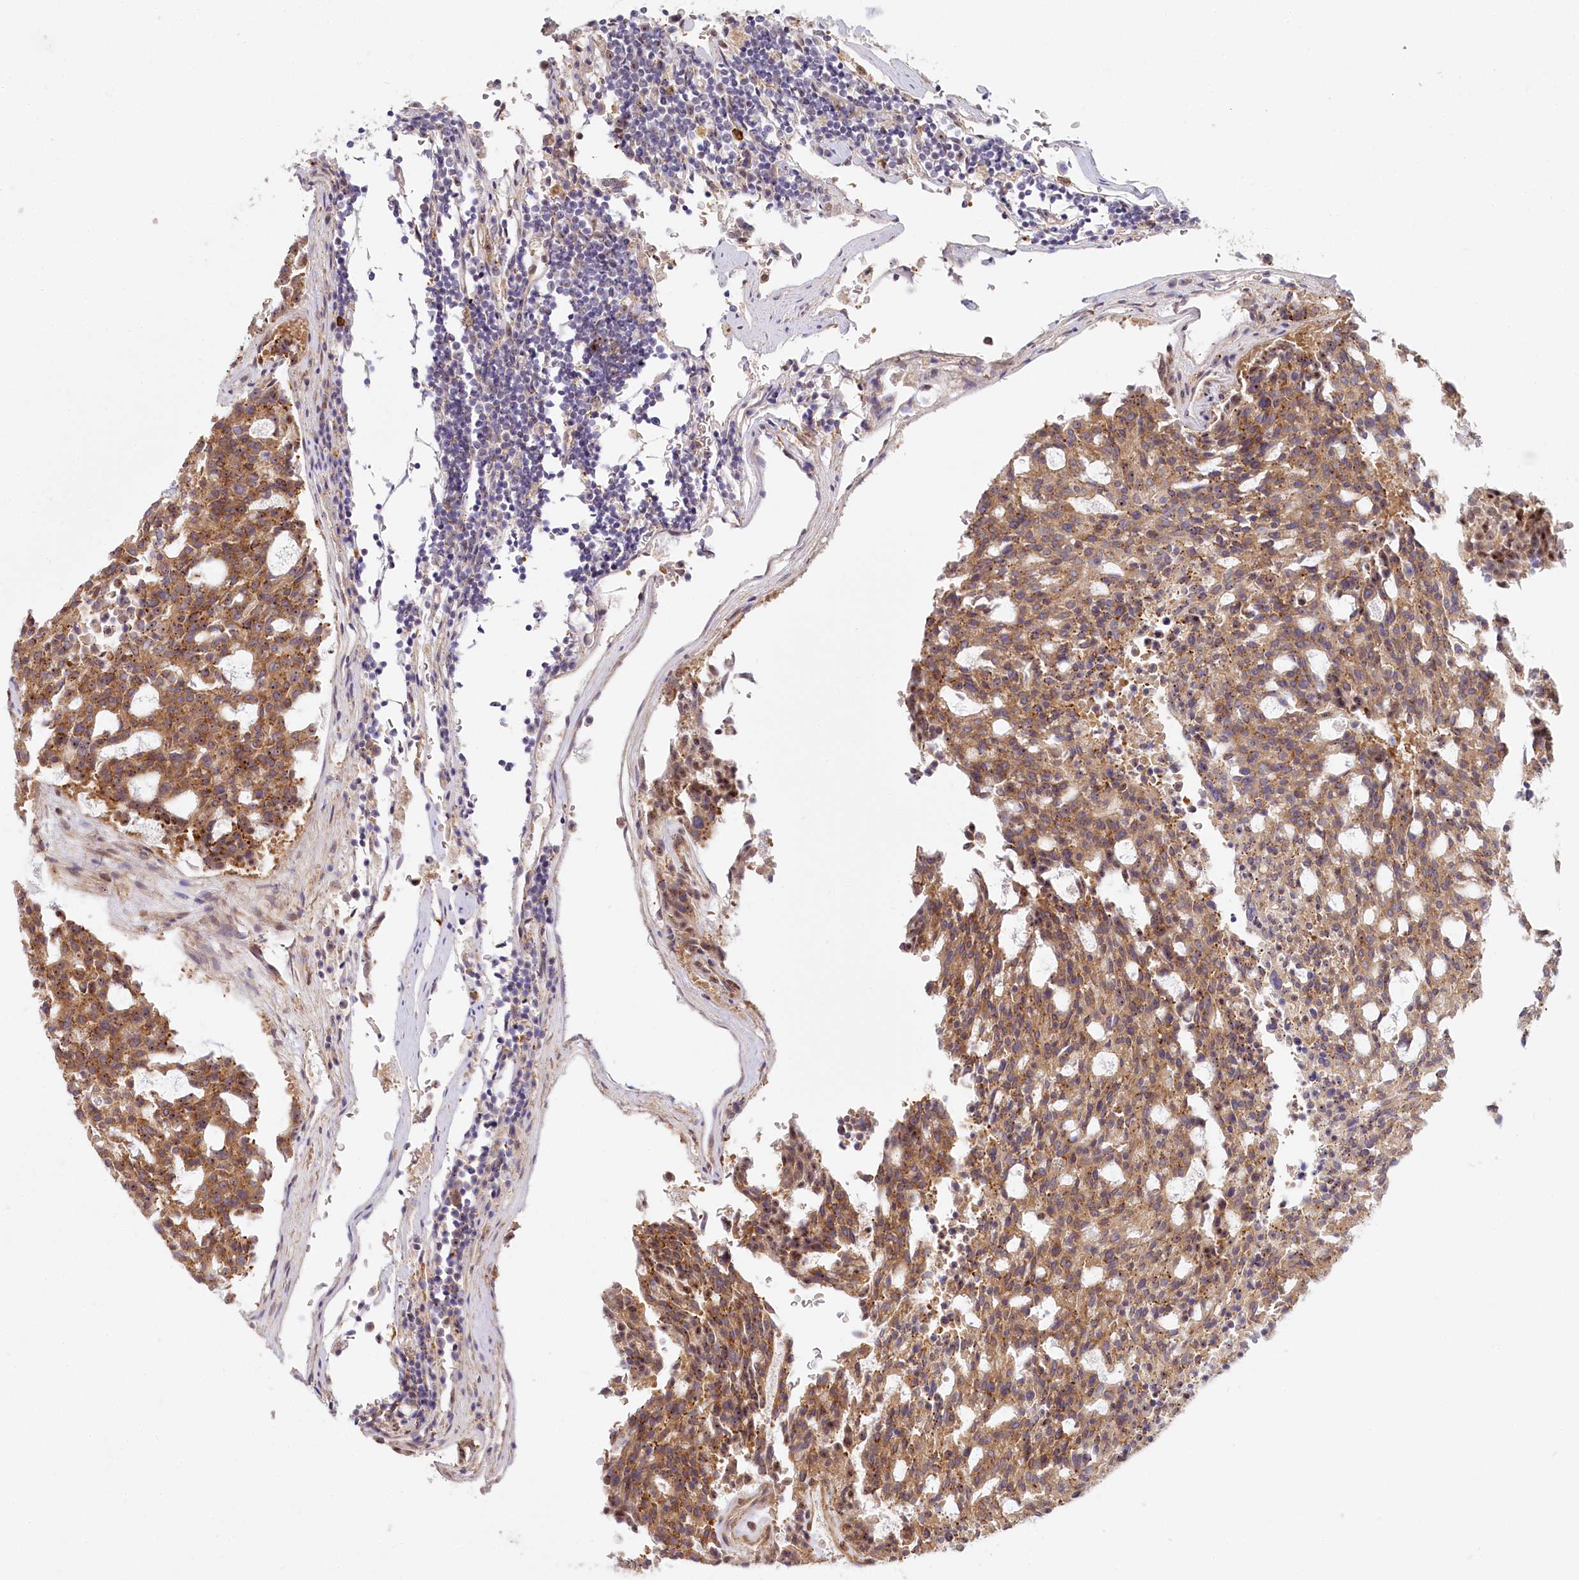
{"staining": {"intensity": "moderate", "quantity": ">75%", "location": "cytoplasmic/membranous"}, "tissue": "carcinoid", "cell_type": "Tumor cells", "image_type": "cancer", "snomed": [{"axis": "morphology", "description": "Carcinoid, malignant, NOS"}, {"axis": "topography", "description": "Pancreas"}], "caption": "A photomicrograph of human carcinoid (malignant) stained for a protein displays moderate cytoplasmic/membranous brown staining in tumor cells. (DAB IHC with brightfield microscopy, high magnification).", "gene": "TUBGCP2", "patient": {"sex": "female", "age": 54}}